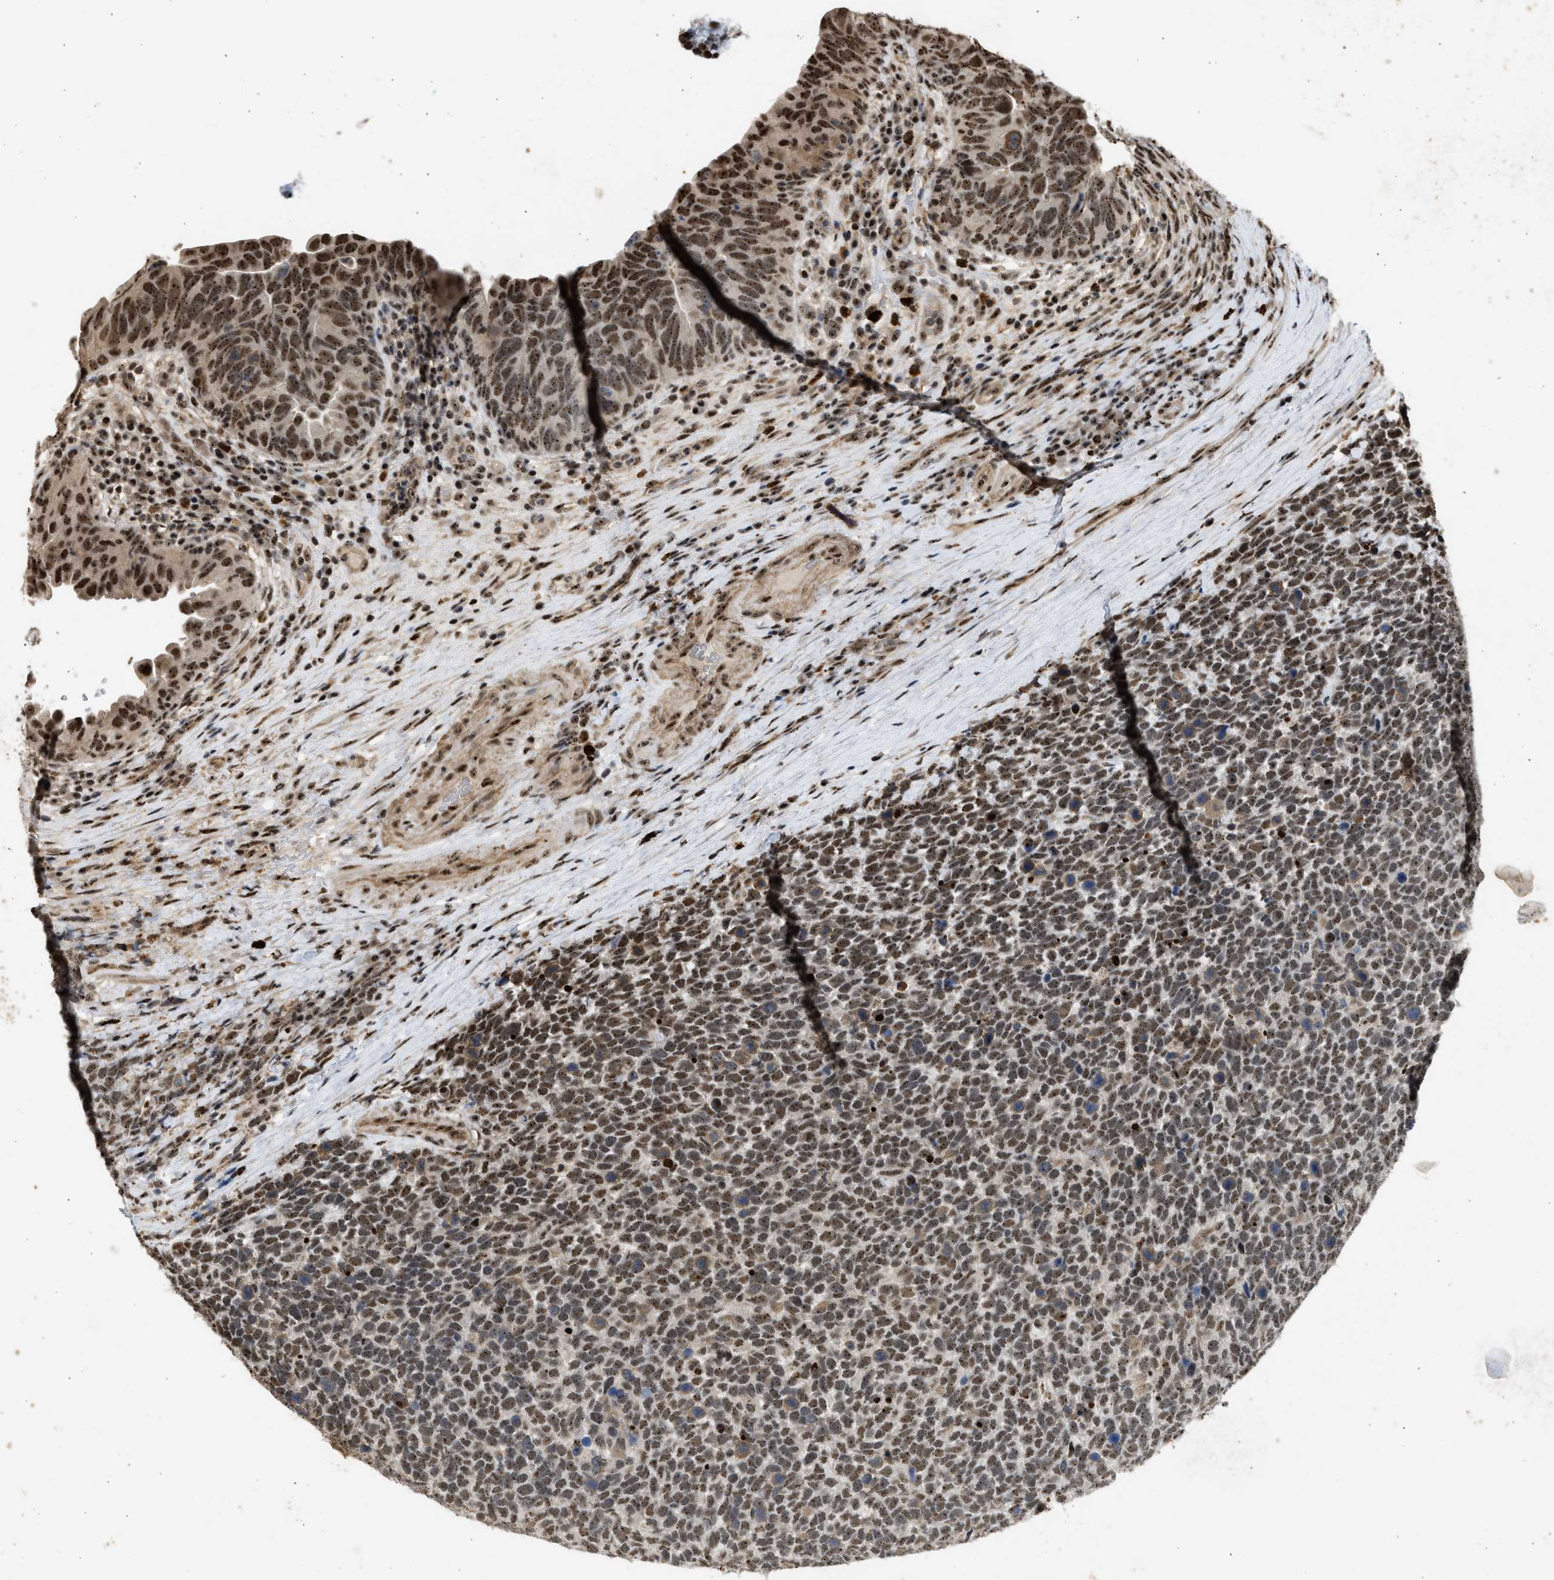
{"staining": {"intensity": "moderate", "quantity": ">75%", "location": "nuclear"}, "tissue": "urothelial cancer", "cell_type": "Tumor cells", "image_type": "cancer", "snomed": [{"axis": "morphology", "description": "Urothelial carcinoma, High grade"}, {"axis": "topography", "description": "Urinary bladder"}], "caption": "Immunohistochemical staining of high-grade urothelial carcinoma reveals medium levels of moderate nuclear protein staining in about >75% of tumor cells.", "gene": "TFDP2", "patient": {"sex": "female", "age": 82}}